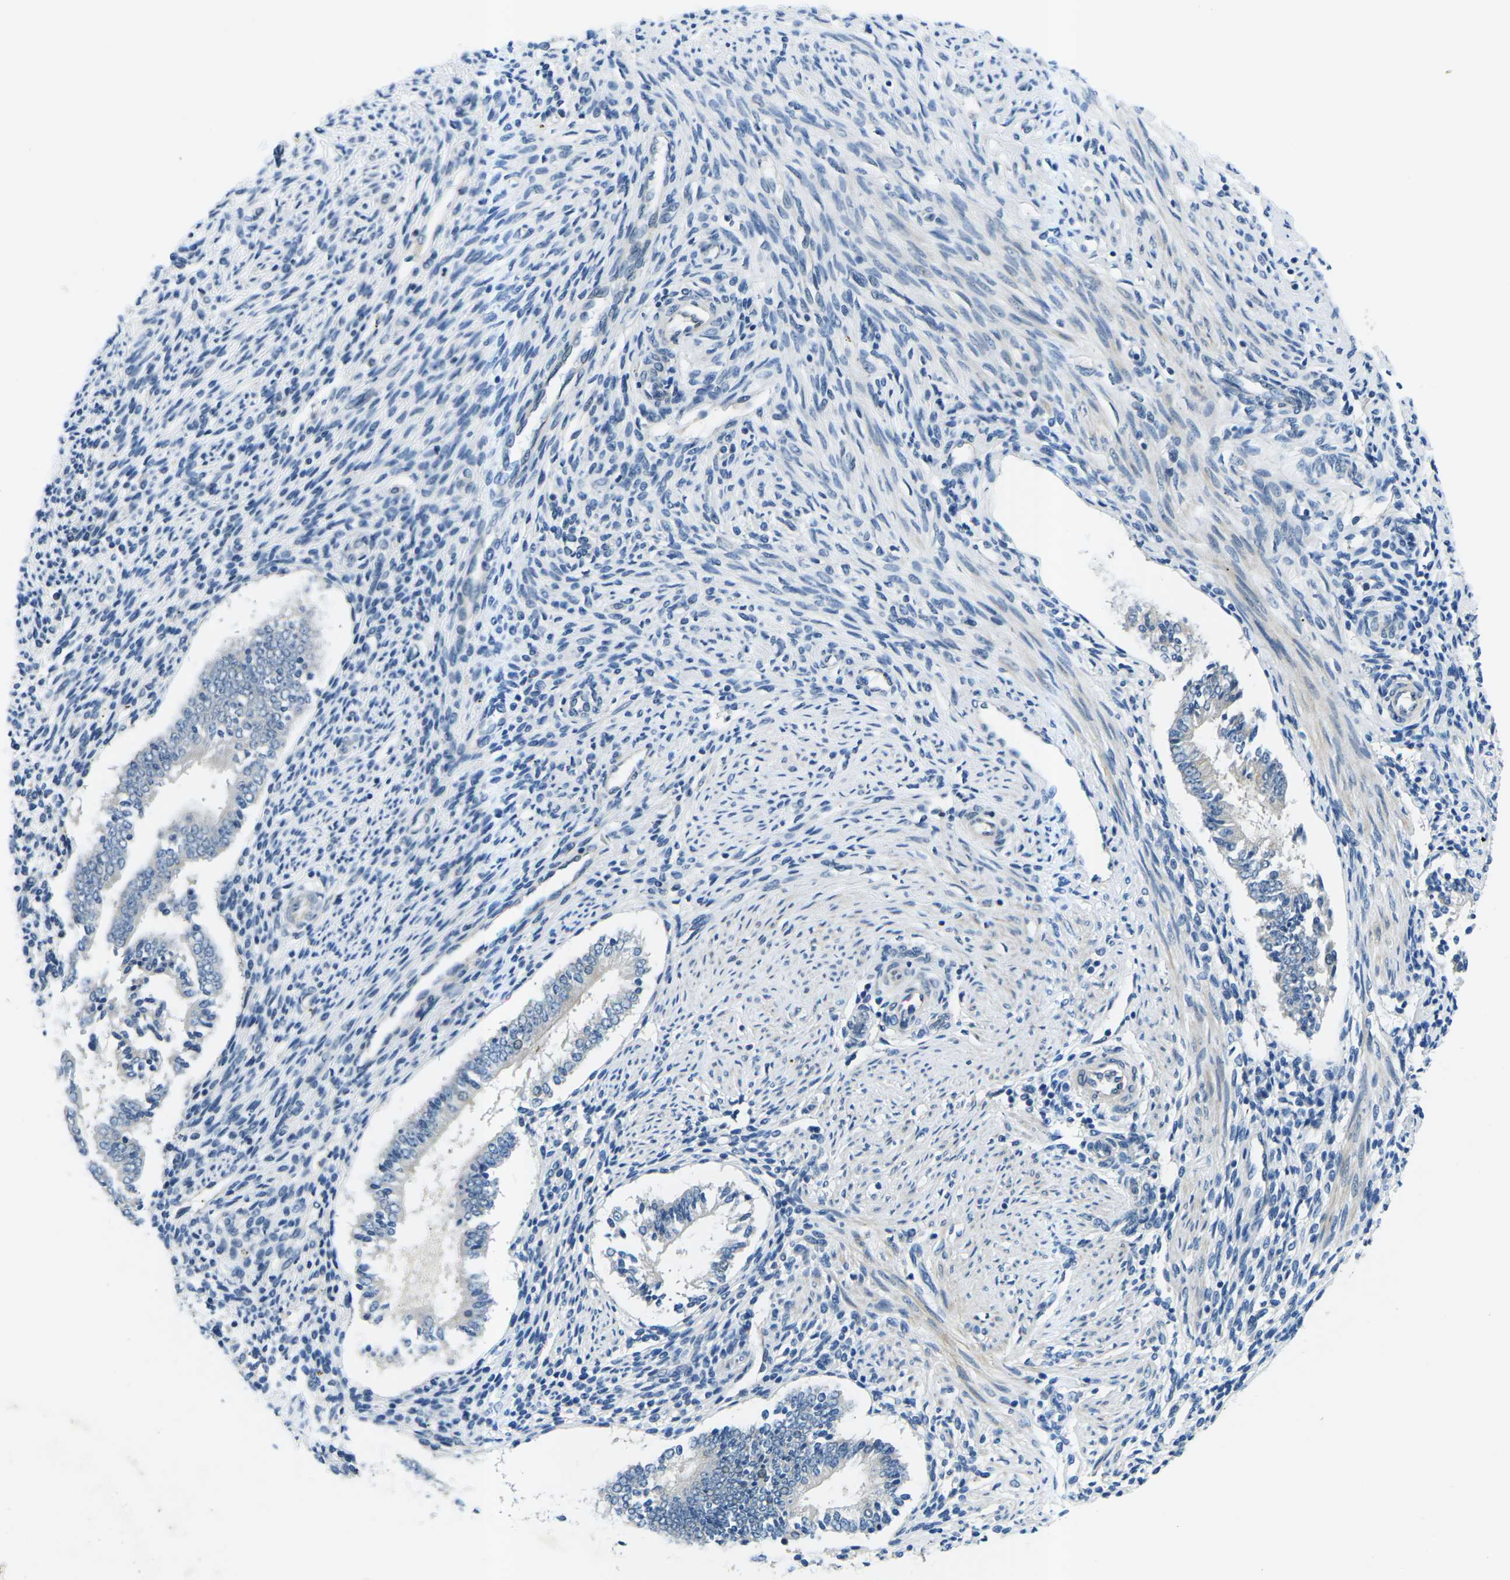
{"staining": {"intensity": "negative", "quantity": "none", "location": "none"}, "tissue": "endometrium", "cell_type": "Cells in endometrial stroma", "image_type": "normal", "snomed": [{"axis": "morphology", "description": "Normal tissue, NOS"}, {"axis": "topography", "description": "Endometrium"}], "caption": "This is an immunohistochemistry (IHC) image of benign human endometrium. There is no staining in cells in endometrial stroma.", "gene": "CTNND1", "patient": {"sex": "female", "age": 42}}